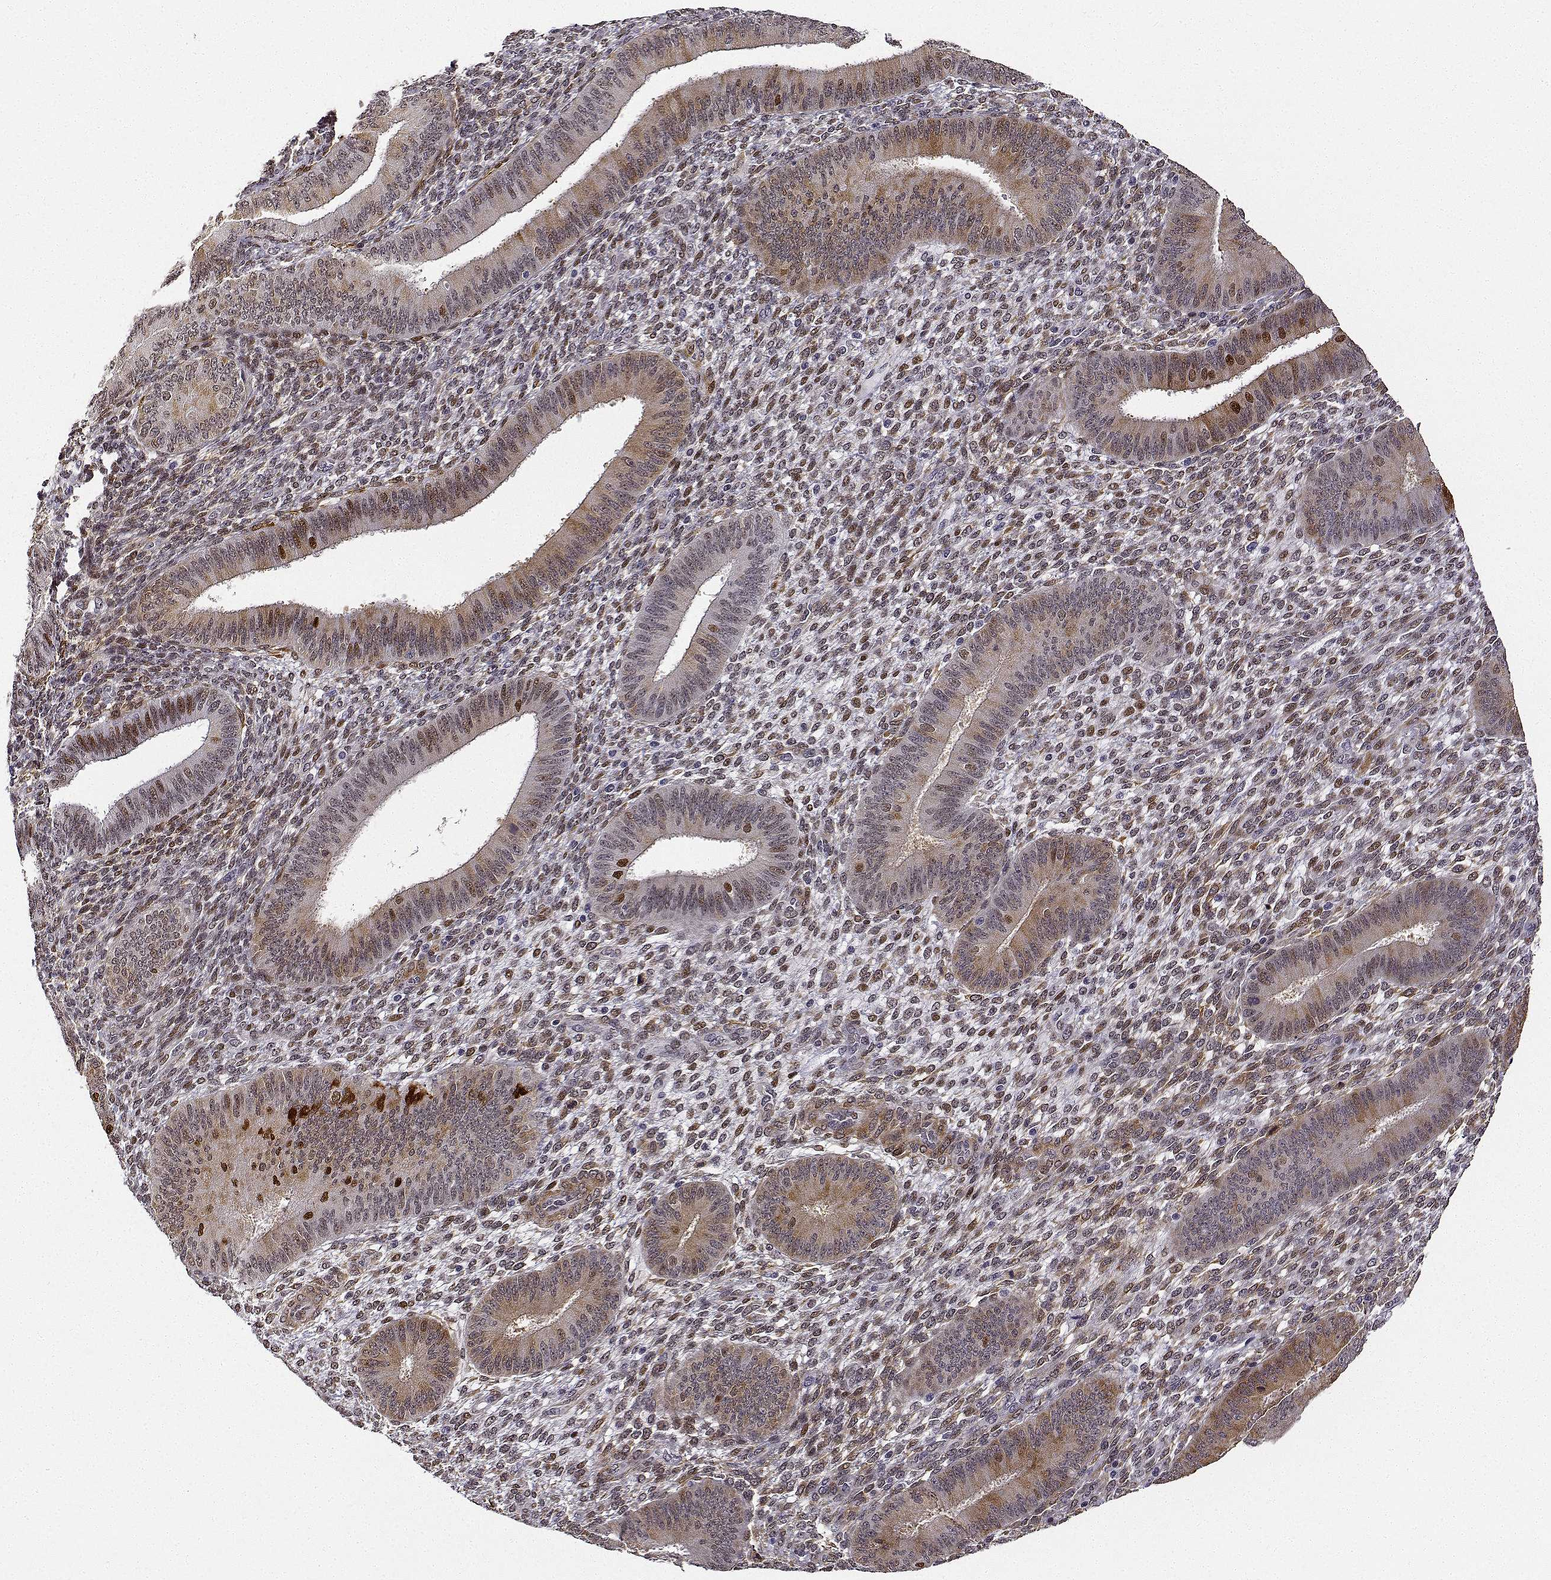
{"staining": {"intensity": "weak", "quantity": "25%-75%", "location": "cytoplasmic/membranous,nuclear"}, "tissue": "endometrium", "cell_type": "Cells in endometrial stroma", "image_type": "normal", "snomed": [{"axis": "morphology", "description": "Normal tissue, NOS"}, {"axis": "topography", "description": "Endometrium"}], "caption": "Endometrium stained for a protein (brown) displays weak cytoplasmic/membranous,nuclear positive expression in approximately 25%-75% of cells in endometrial stroma.", "gene": "PHGDH", "patient": {"sex": "female", "age": 39}}